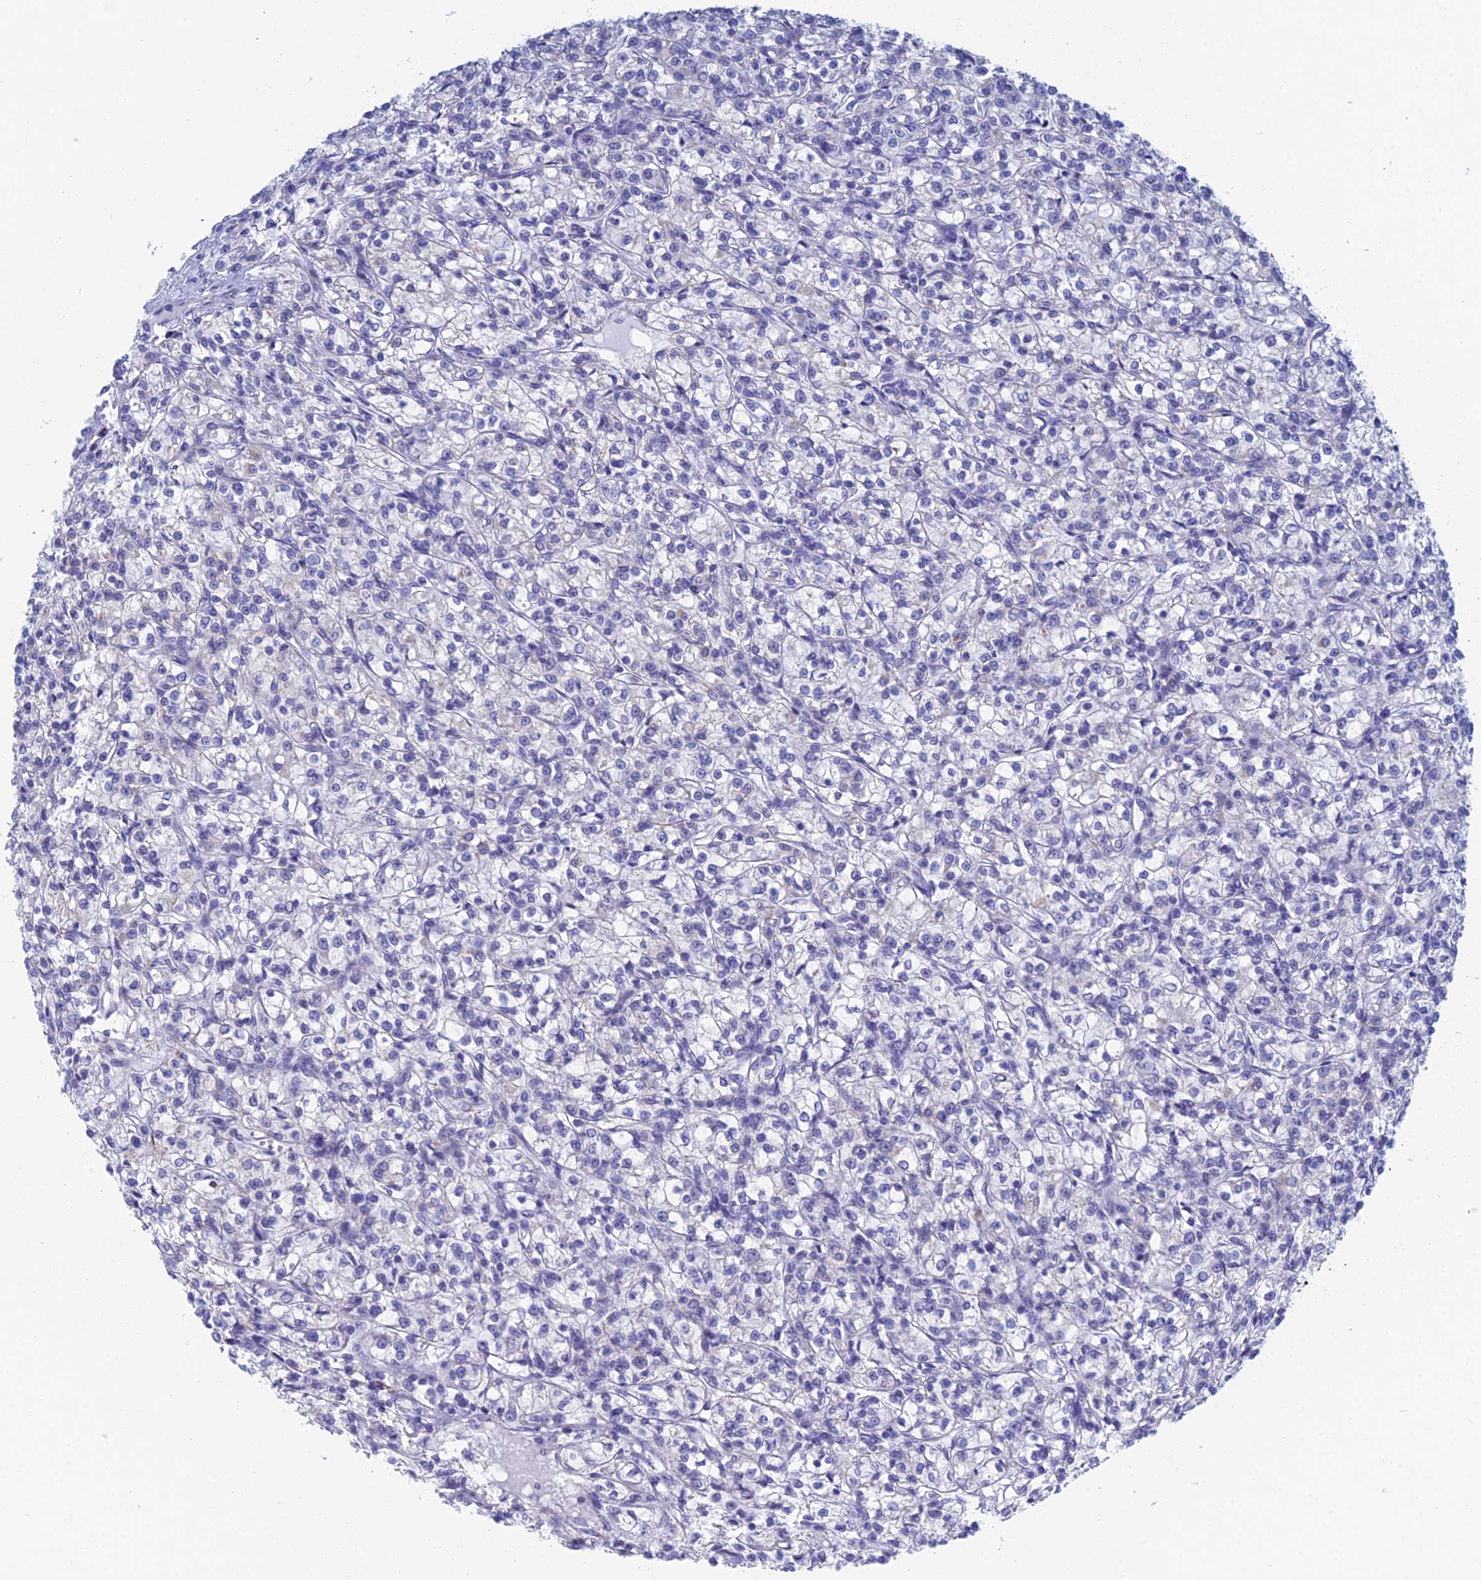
{"staining": {"intensity": "negative", "quantity": "none", "location": "none"}, "tissue": "renal cancer", "cell_type": "Tumor cells", "image_type": "cancer", "snomed": [{"axis": "morphology", "description": "Adenocarcinoma, NOS"}, {"axis": "topography", "description": "Kidney"}], "caption": "Tumor cells show no significant expression in renal adenocarcinoma. Nuclei are stained in blue.", "gene": "CFAP210", "patient": {"sex": "female", "age": 59}}